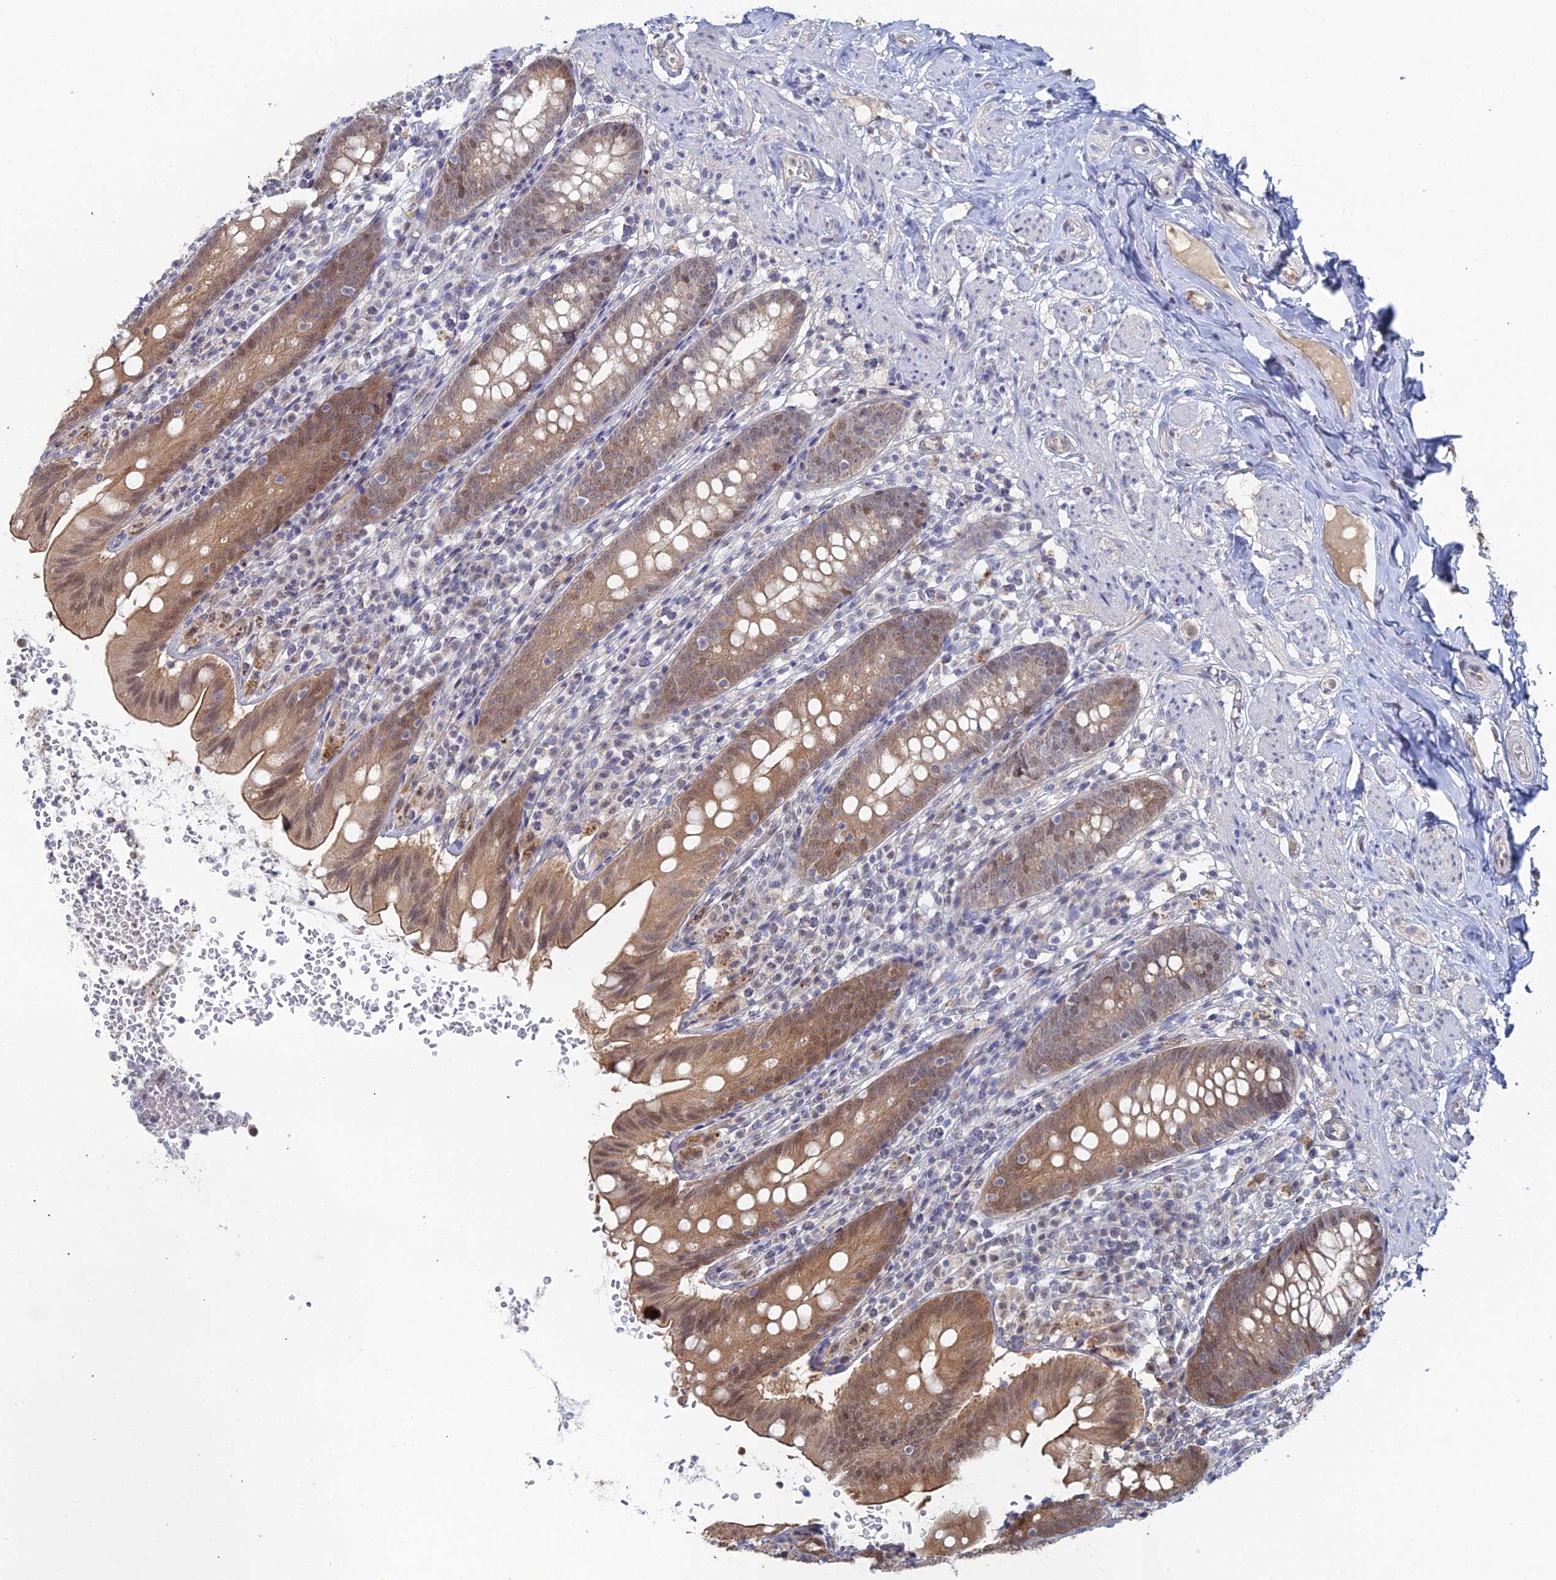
{"staining": {"intensity": "moderate", "quantity": ">75%", "location": "cytoplasmic/membranous,nuclear"}, "tissue": "appendix", "cell_type": "Glandular cells", "image_type": "normal", "snomed": [{"axis": "morphology", "description": "Normal tissue, NOS"}, {"axis": "topography", "description": "Appendix"}], "caption": "Immunohistochemistry of benign human appendix reveals medium levels of moderate cytoplasmic/membranous,nuclear staining in approximately >75% of glandular cells.", "gene": "THAP4", "patient": {"sex": "male", "age": 55}}